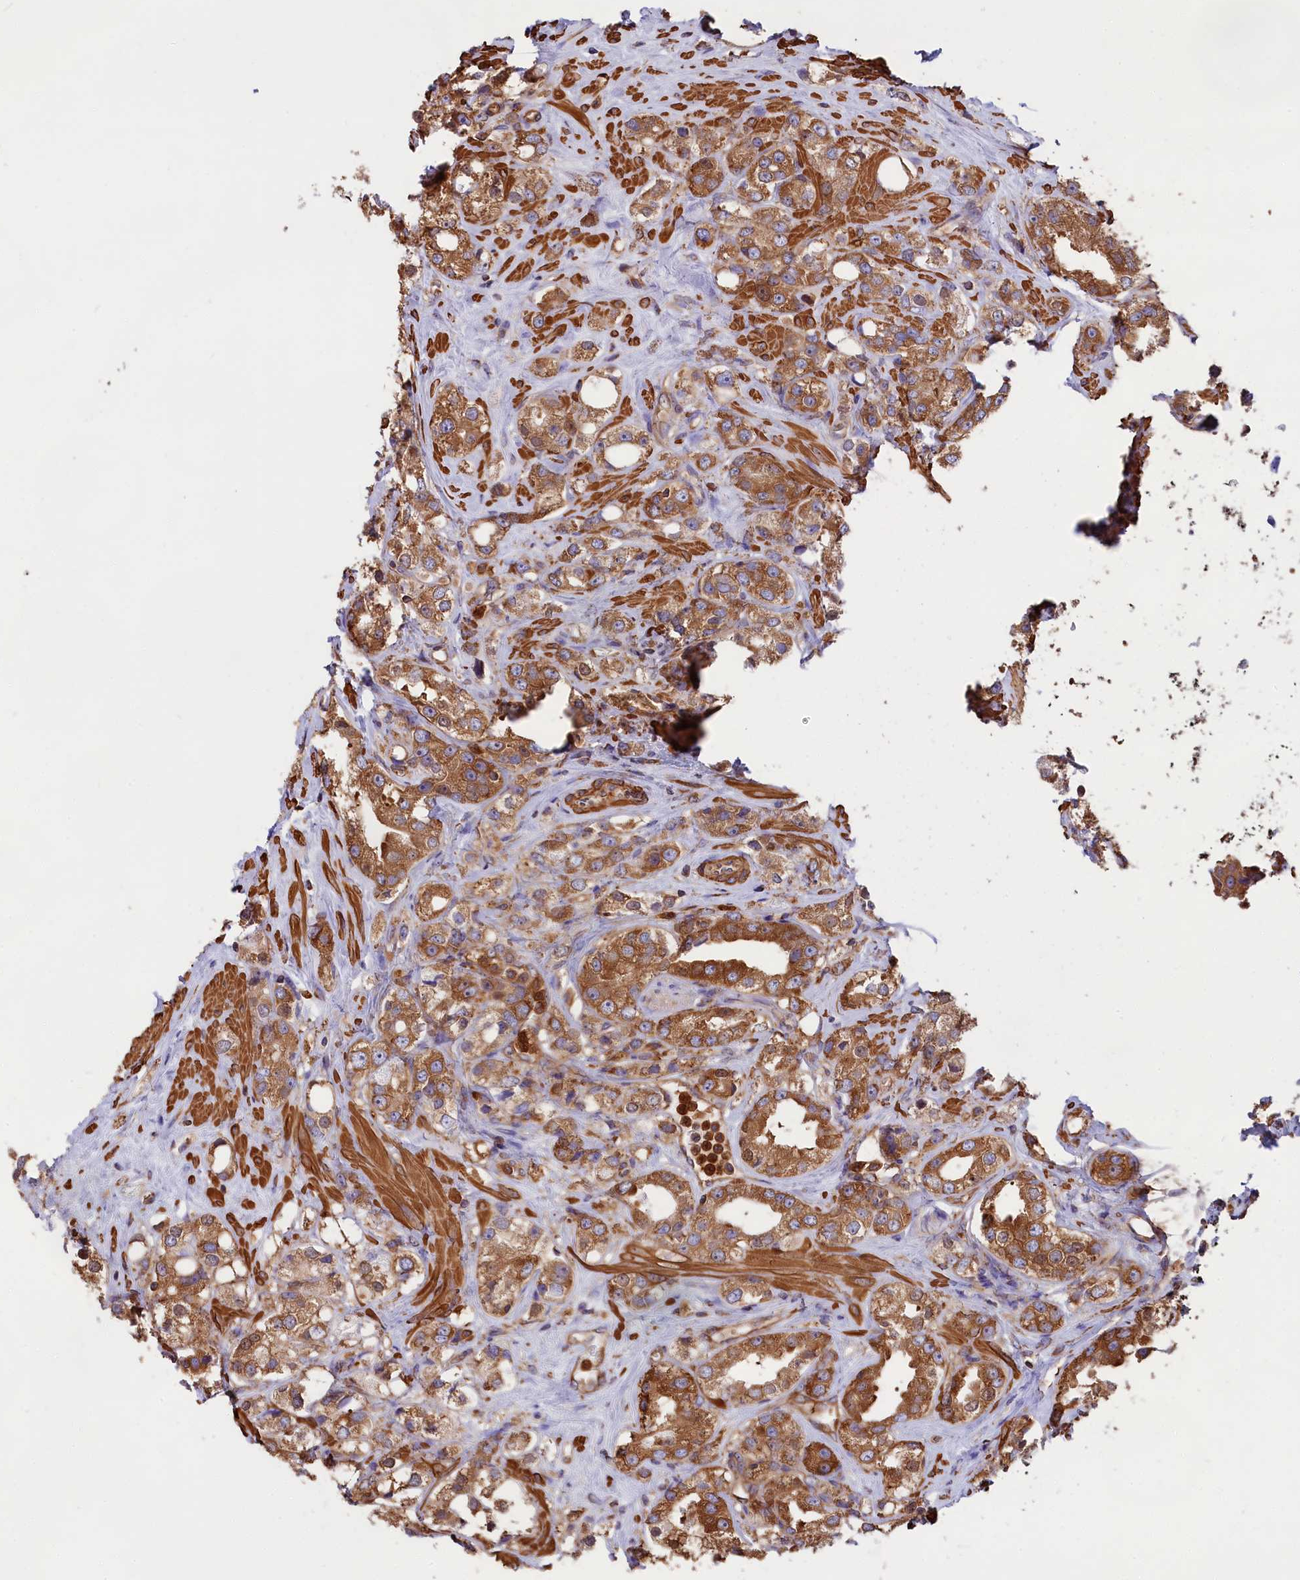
{"staining": {"intensity": "strong", "quantity": ">75%", "location": "cytoplasmic/membranous"}, "tissue": "prostate cancer", "cell_type": "Tumor cells", "image_type": "cancer", "snomed": [{"axis": "morphology", "description": "Adenocarcinoma, NOS"}, {"axis": "topography", "description": "Prostate"}], "caption": "A photomicrograph of prostate adenocarcinoma stained for a protein demonstrates strong cytoplasmic/membranous brown staining in tumor cells.", "gene": "GYS1", "patient": {"sex": "male", "age": 79}}